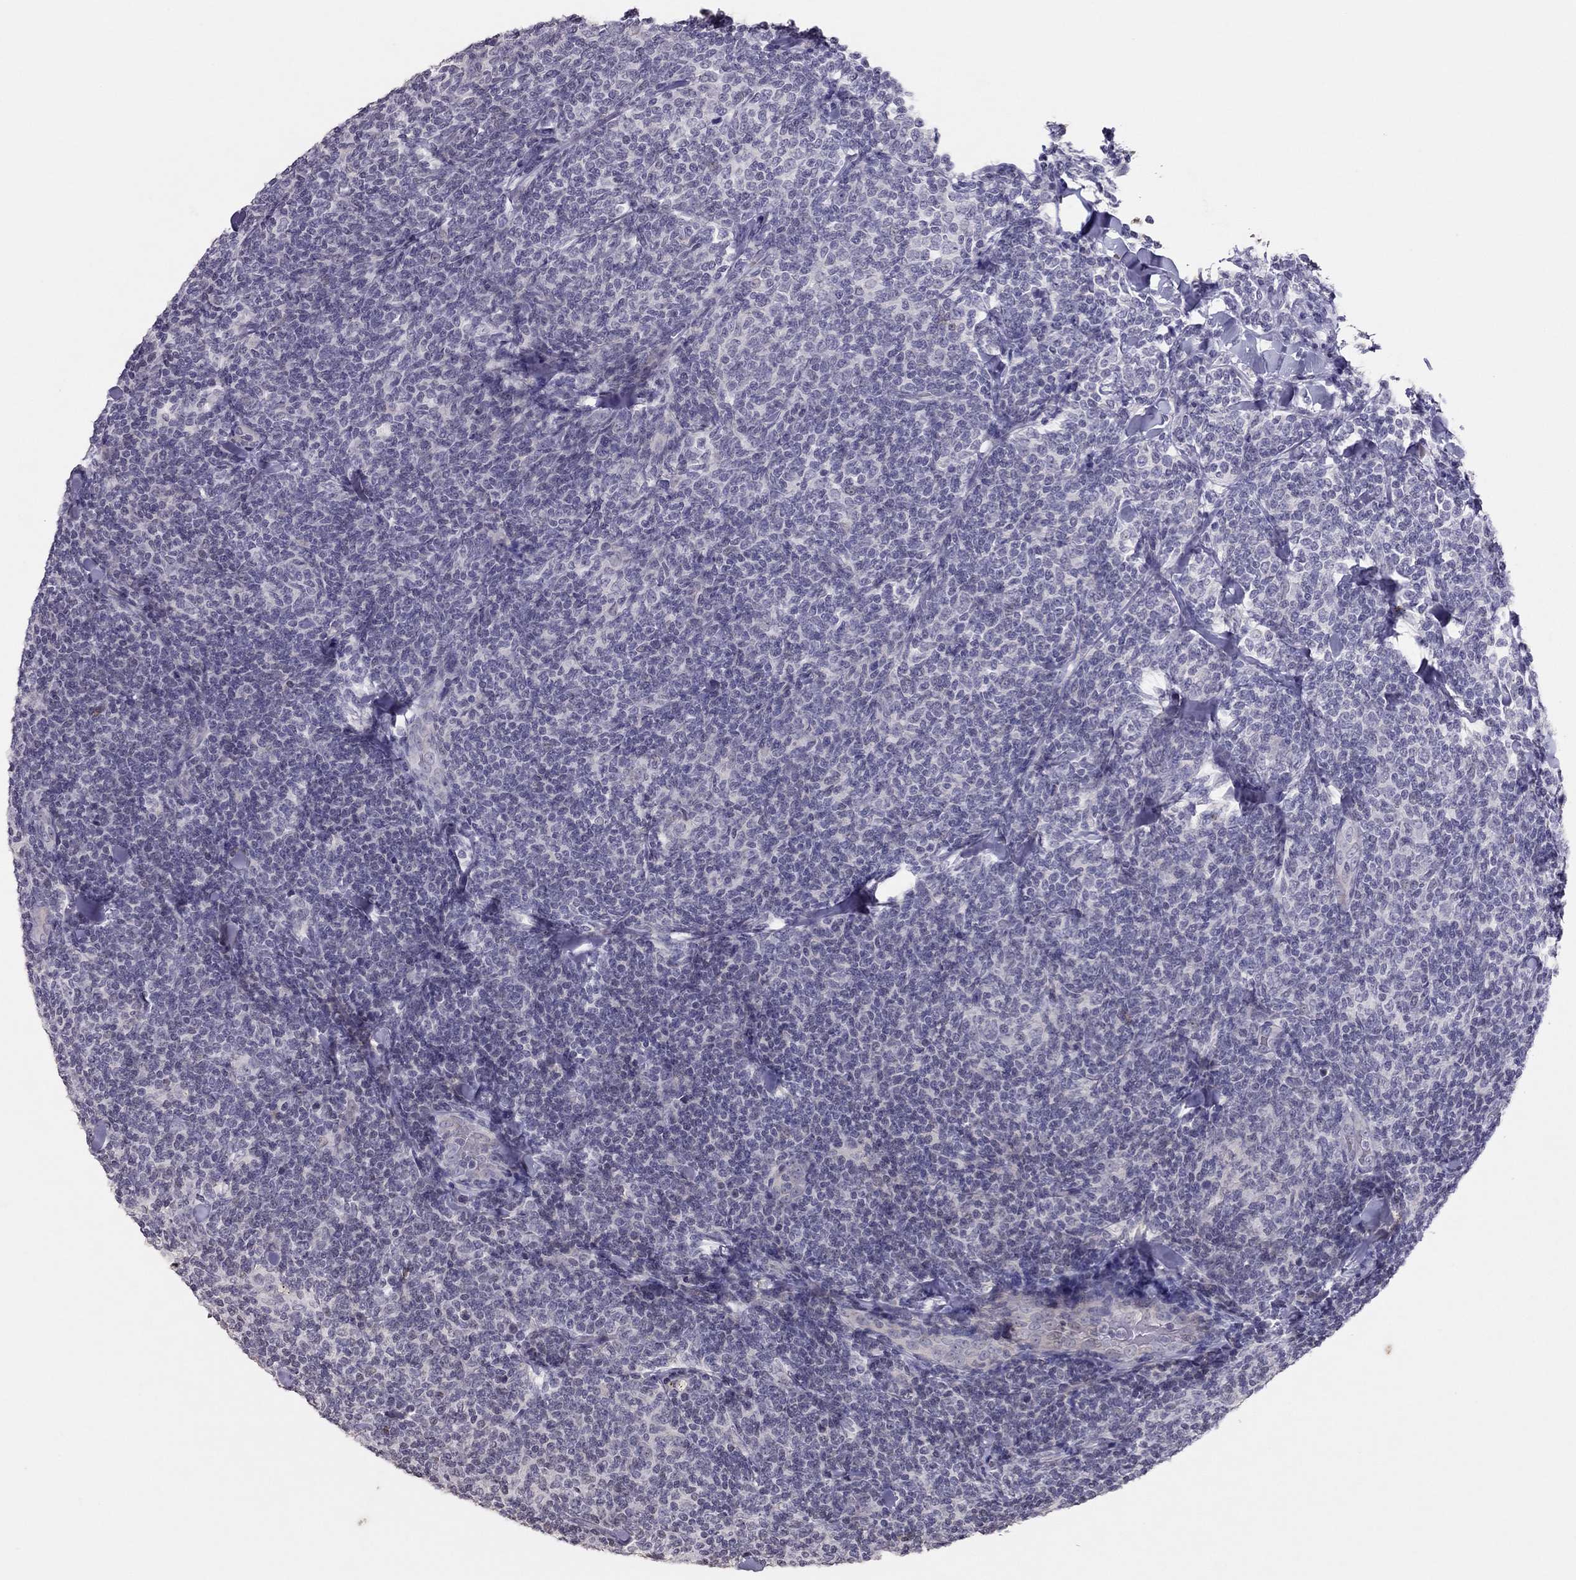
{"staining": {"intensity": "negative", "quantity": "none", "location": "none"}, "tissue": "lymphoma", "cell_type": "Tumor cells", "image_type": "cancer", "snomed": [{"axis": "morphology", "description": "Malignant lymphoma, non-Hodgkin's type, Low grade"}, {"axis": "topography", "description": "Lymph node"}], "caption": "This is an immunohistochemistry micrograph of lymphoma. There is no positivity in tumor cells.", "gene": "TSHB", "patient": {"sex": "female", "age": 56}}